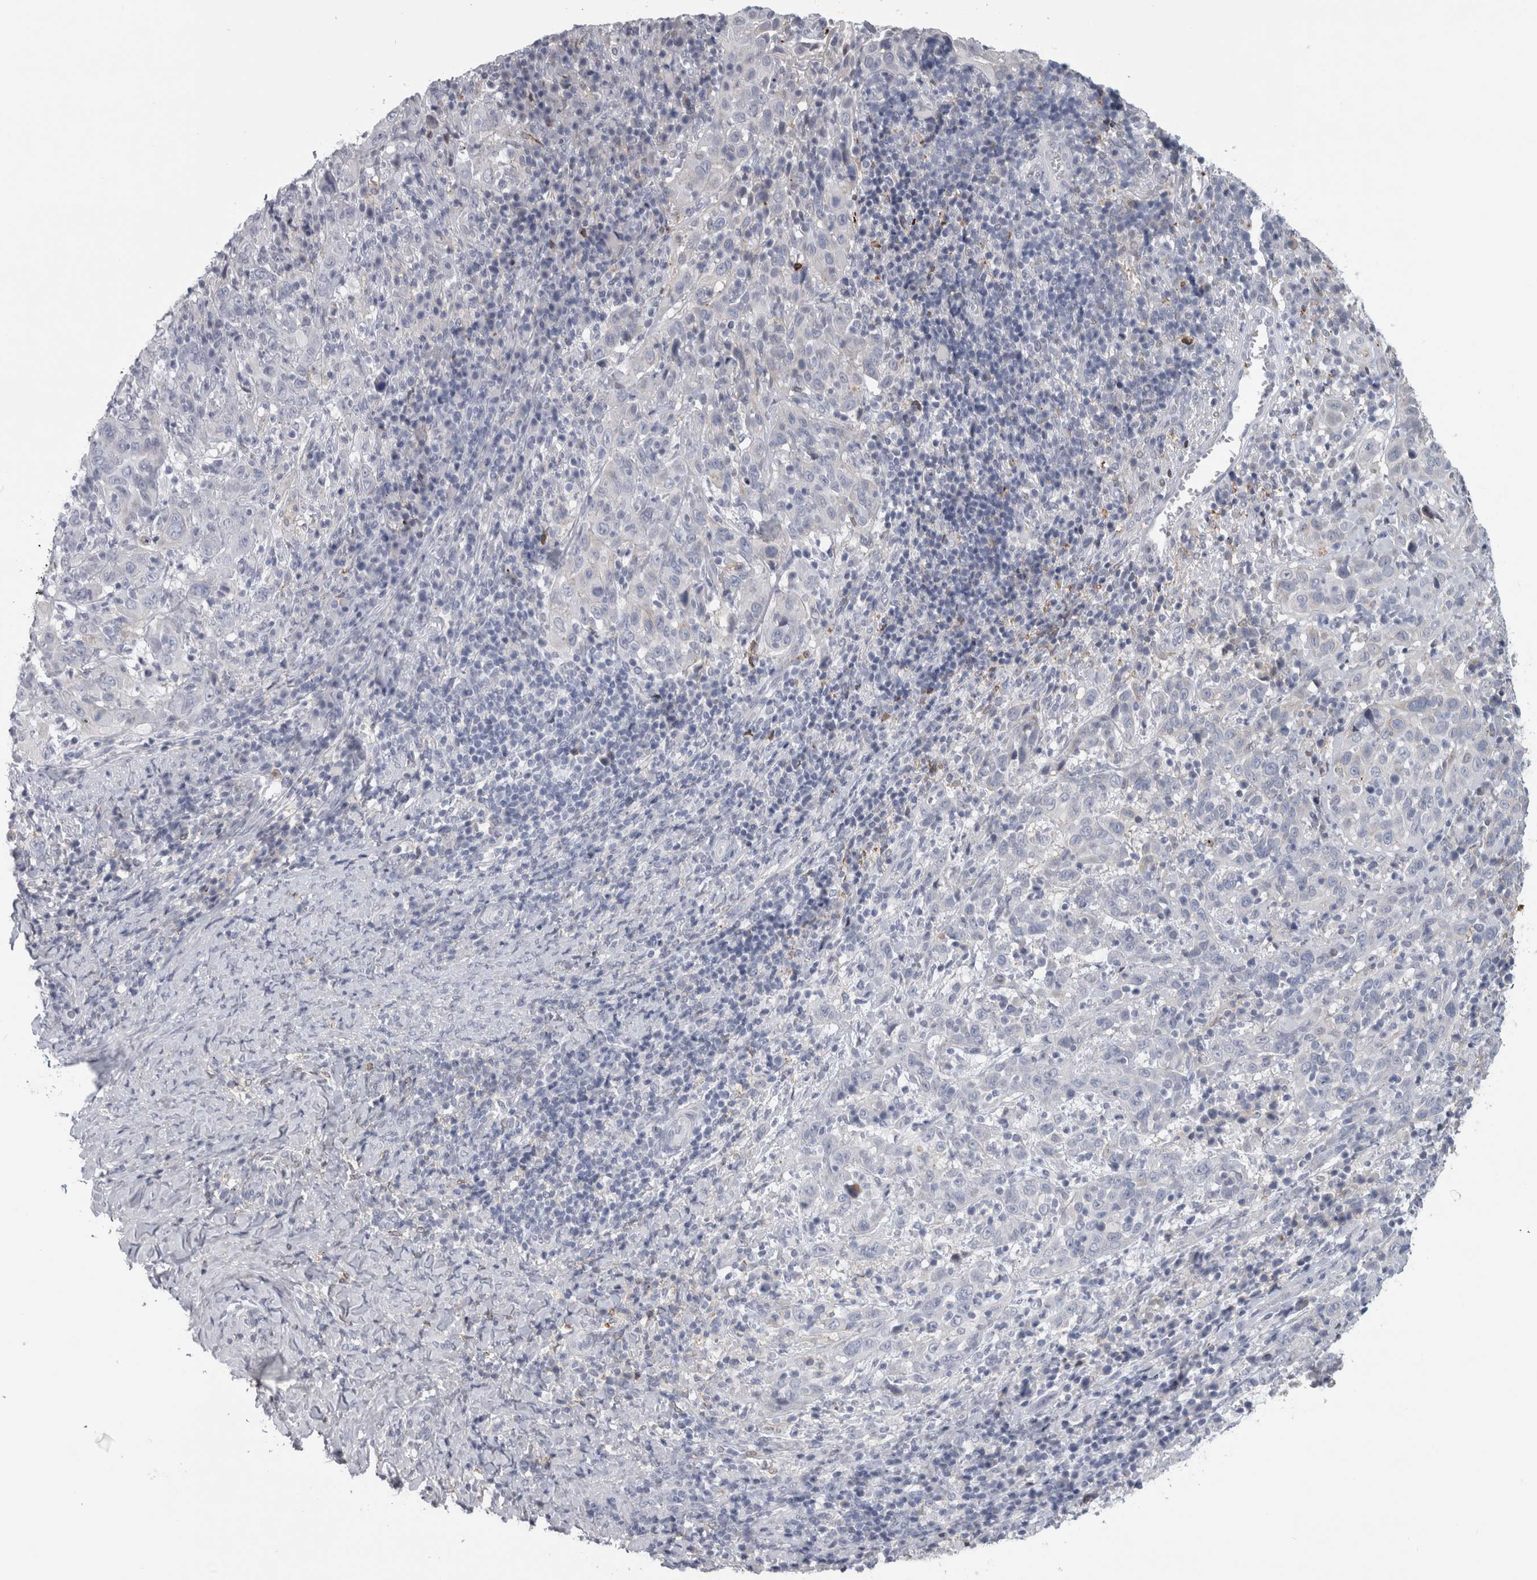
{"staining": {"intensity": "negative", "quantity": "none", "location": "none"}, "tissue": "cervical cancer", "cell_type": "Tumor cells", "image_type": "cancer", "snomed": [{"axis": "morphology", "description": "Squamous cell carcinoma, NOS"}, {"axis": "topography", "description": "Cervix"}], "caption": "A histopathology image of human cervical cancer is negative for staining in tumor cells.", "gene": "DNAJC24", "patient": {"sex": "female", "age": 46}}